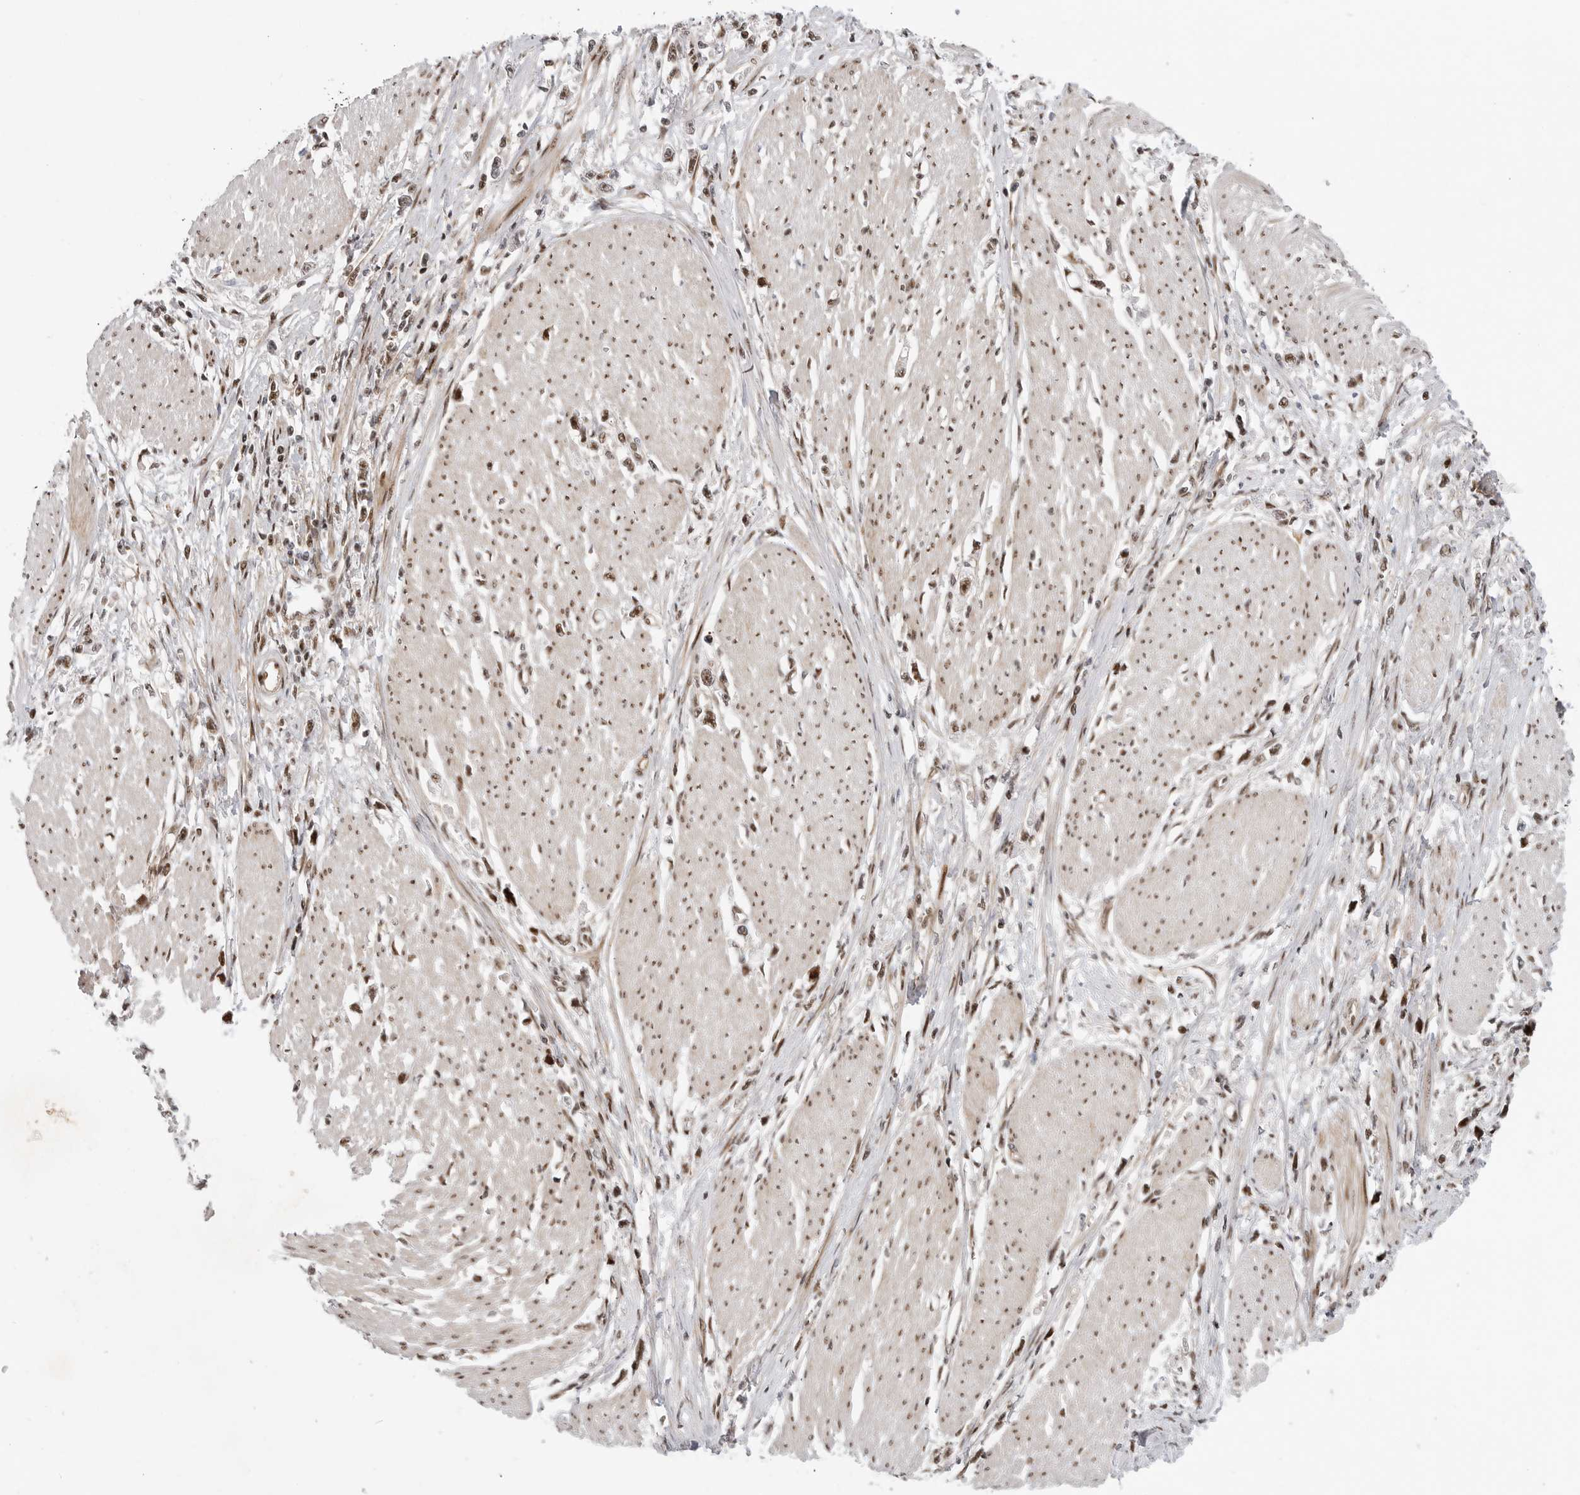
{"staining": {"intensity": "strong", "quantity": ">75%", "location": "nuclear"}, "tissue": "stomach cancer", "cell_type": "Tumor cells", "image_type": "cancer", "snomed": [{"axis": "morphology", "description": "Adenocarcinoma, NOS"}, {"axis": "topography", "description": "Stomach"}], "caption": "IHC image of neoplastic tissue: stomach cancer stained using immunohistochemistry (IHC) demonstrates high levels of strong protein expression localized specifically in the nuclear of tumor cells, appearing as a nuclear brown color.", "gene": "GPATCH2", "patient": {"sex": "female", "age": 59}}